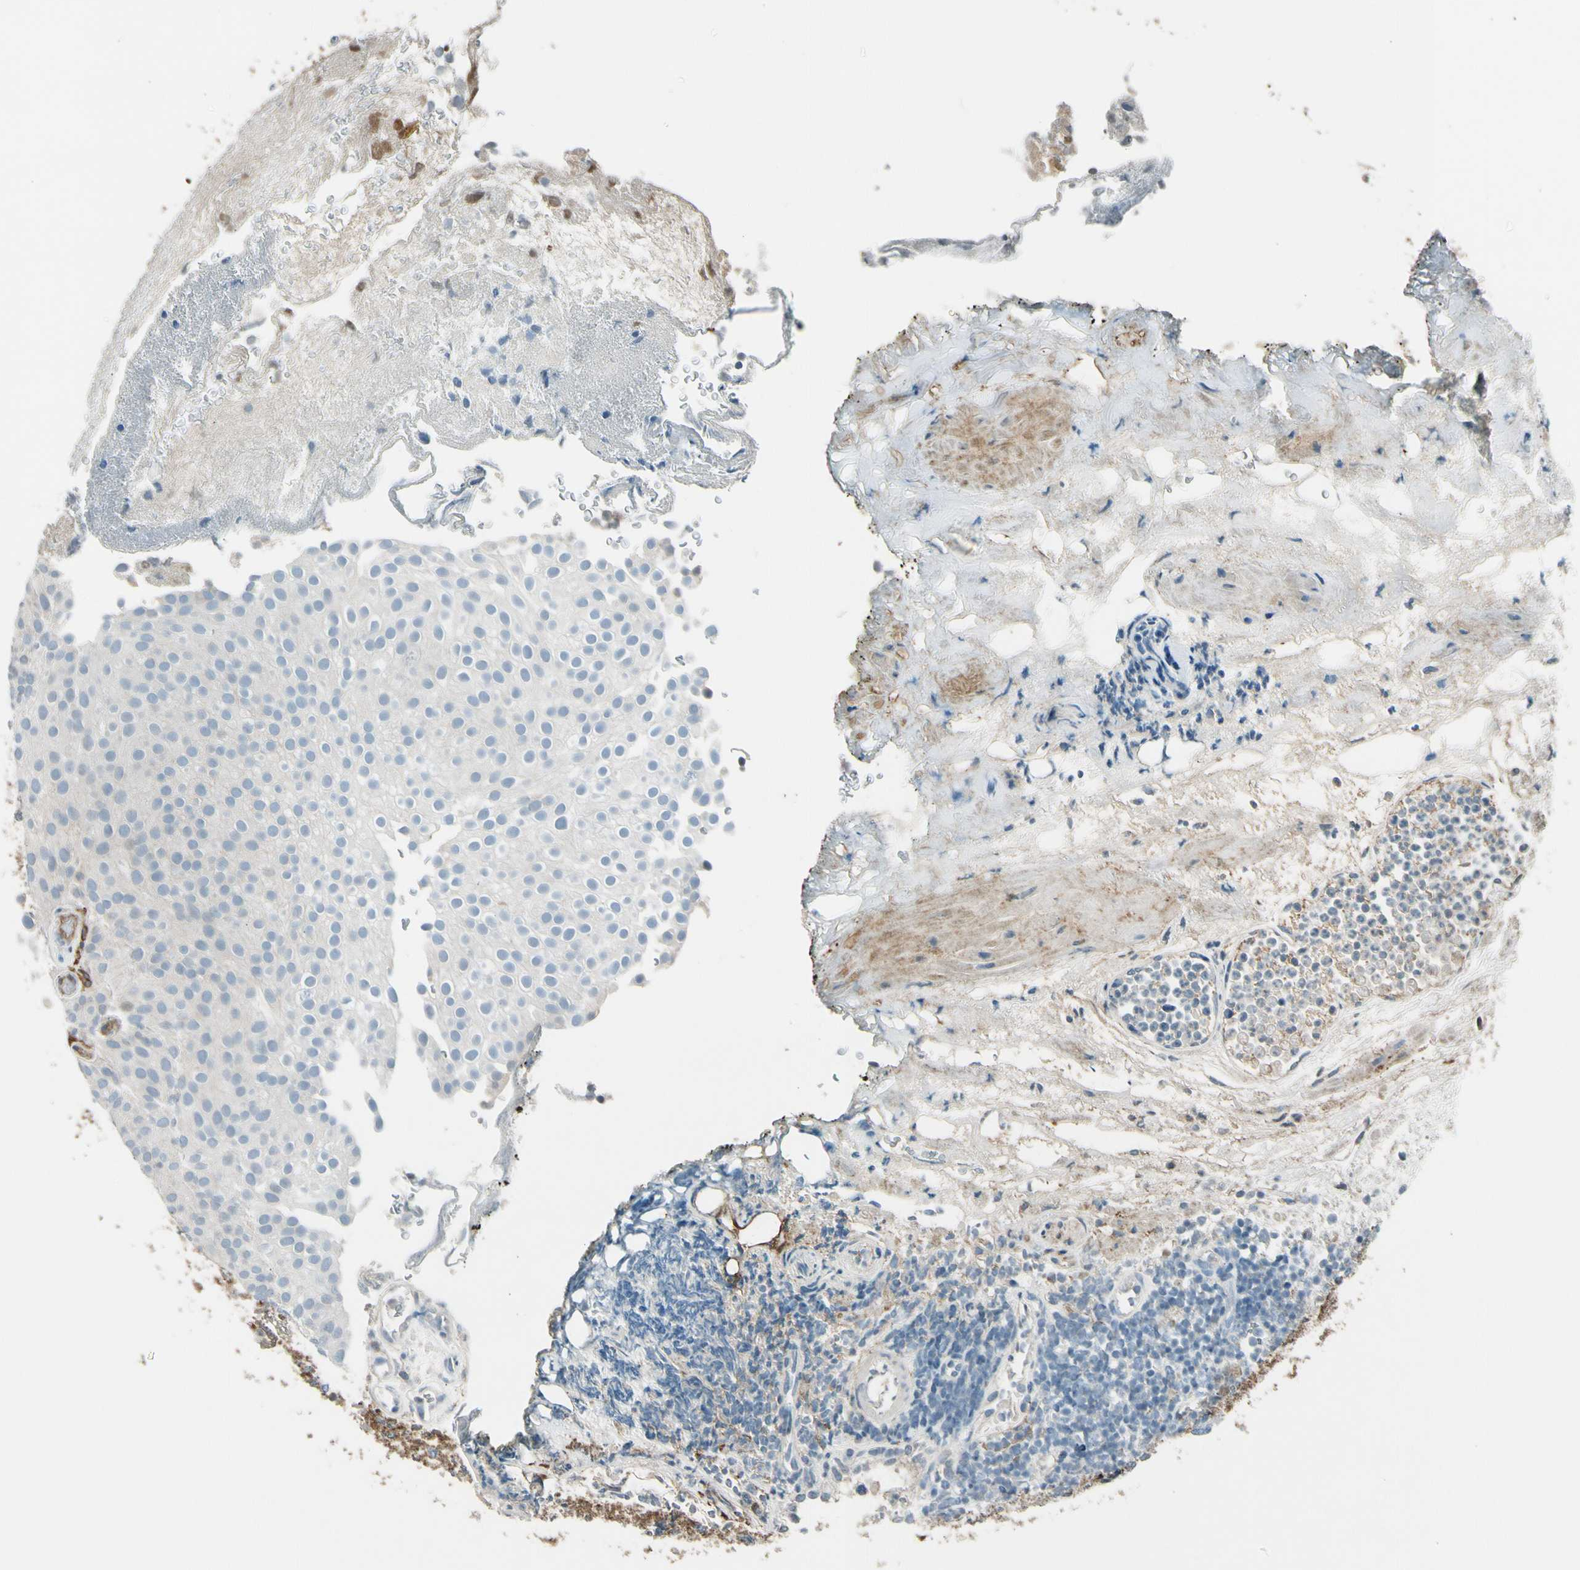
{"staining": {"intensity": "negative", "quantity": "none", "location": "none"}, "tissue": "urothelial cancer", "cell_type": "Tumor cells", "image_type": "cancer", "snomed": [{"axis": "morphology", "description": "Urothelial carcinoma, Low grade"}, {"axis": "topography", "description": "Urinary bladder"}], "caption": "DAB immunohistochemical staining of human low-grade urothelial carcinoma reveals no significant staining in tumor cells.", "gene": "PDPN", "patient": {"sex": "male", "age": 78}}